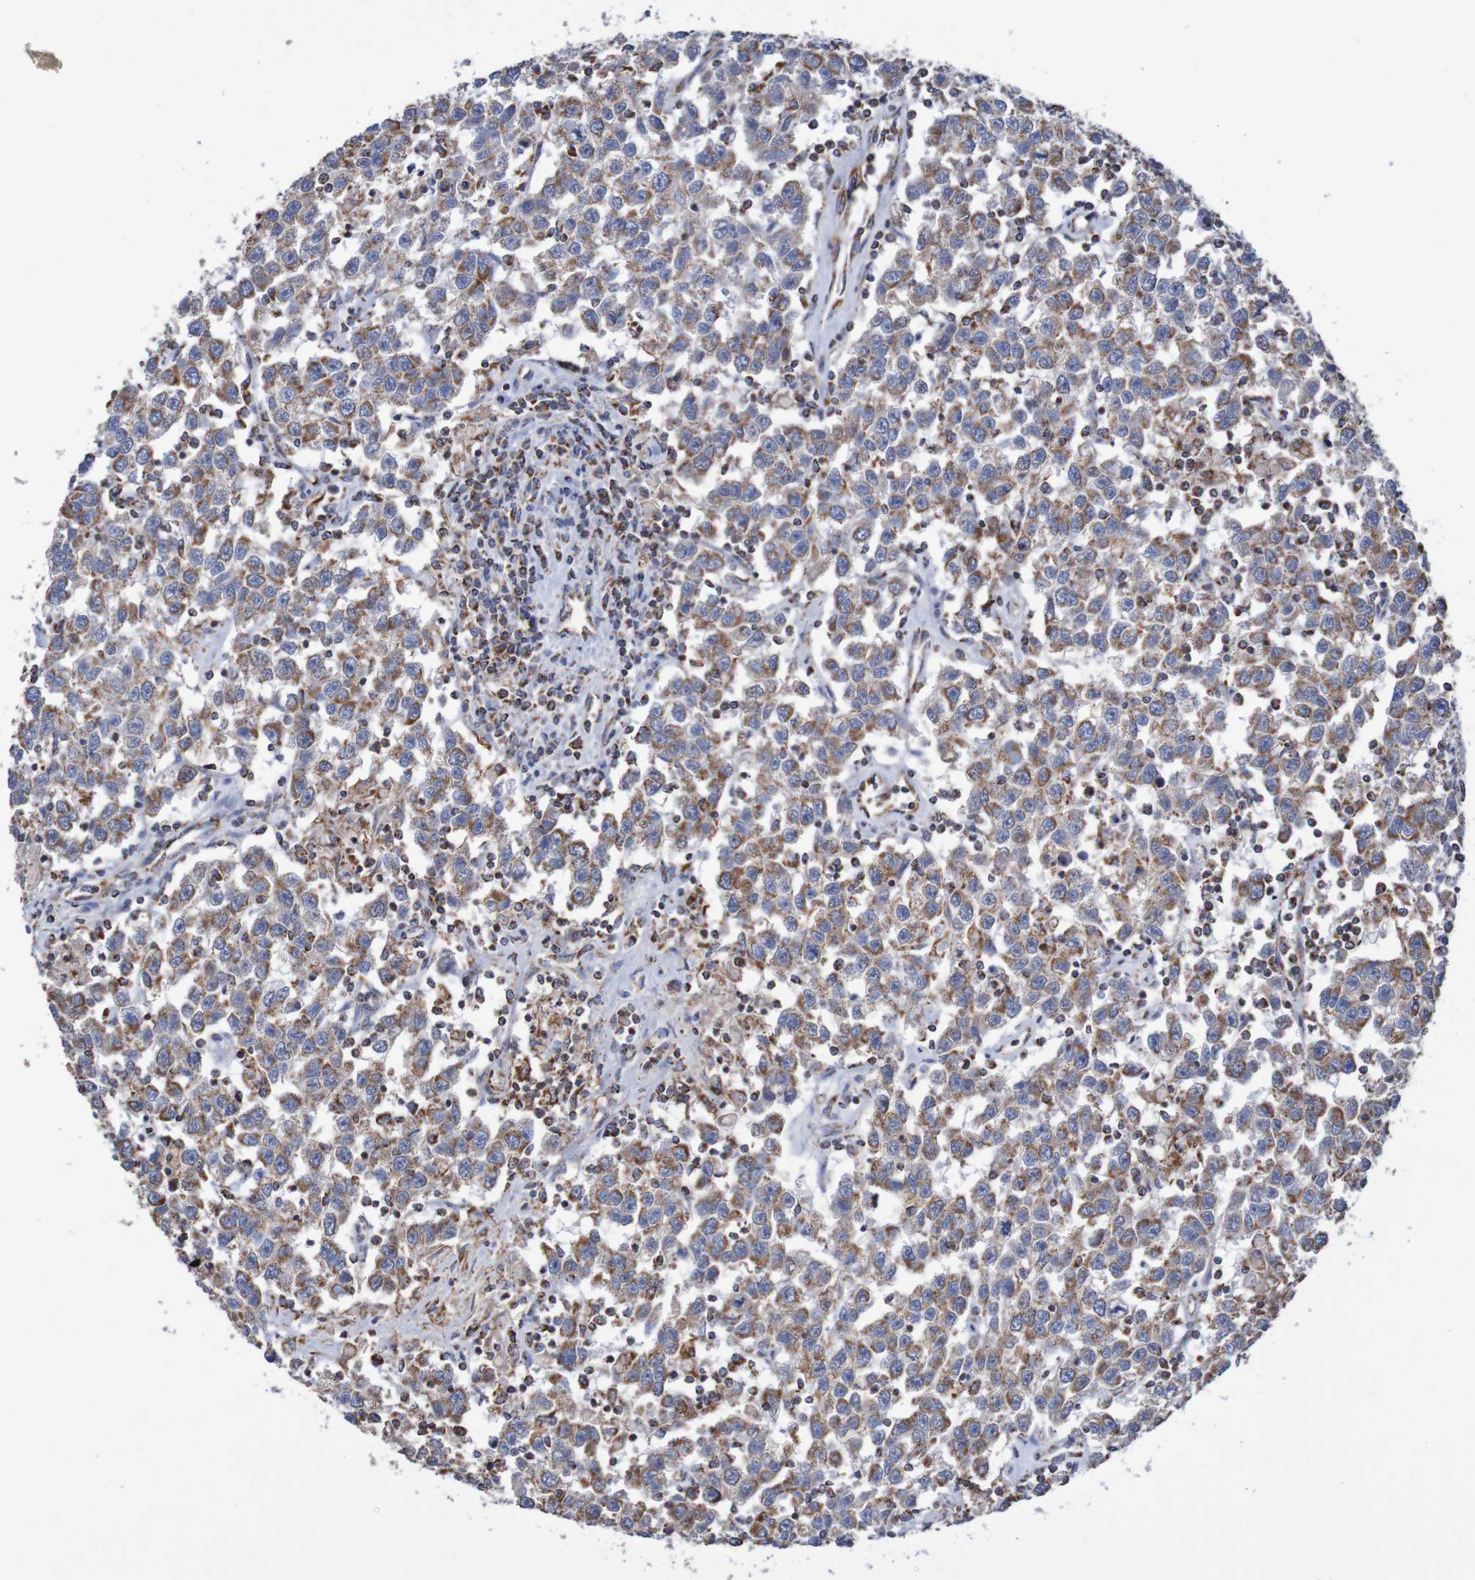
{"staining": {"intensity": "moderate", "quantity": ">75%", "location": "cytoplasmic/membranous"}, "tissue": "testis cancer", "cell_type": "Tumor cells", "image_type": "cancer", "snomed": [{"axis": "morphology", "description": "Seminoma, NOS"}, {"axis": "topography", "description": "Testis"}], "caption": "Testis seminoma stained for a protein (brown) reveals moderate cytoplasmic/membranous positive staining in about >75% of tumor cells.", "gene": "MMEL1", "patient": {"sex": "male", "age": 41}}